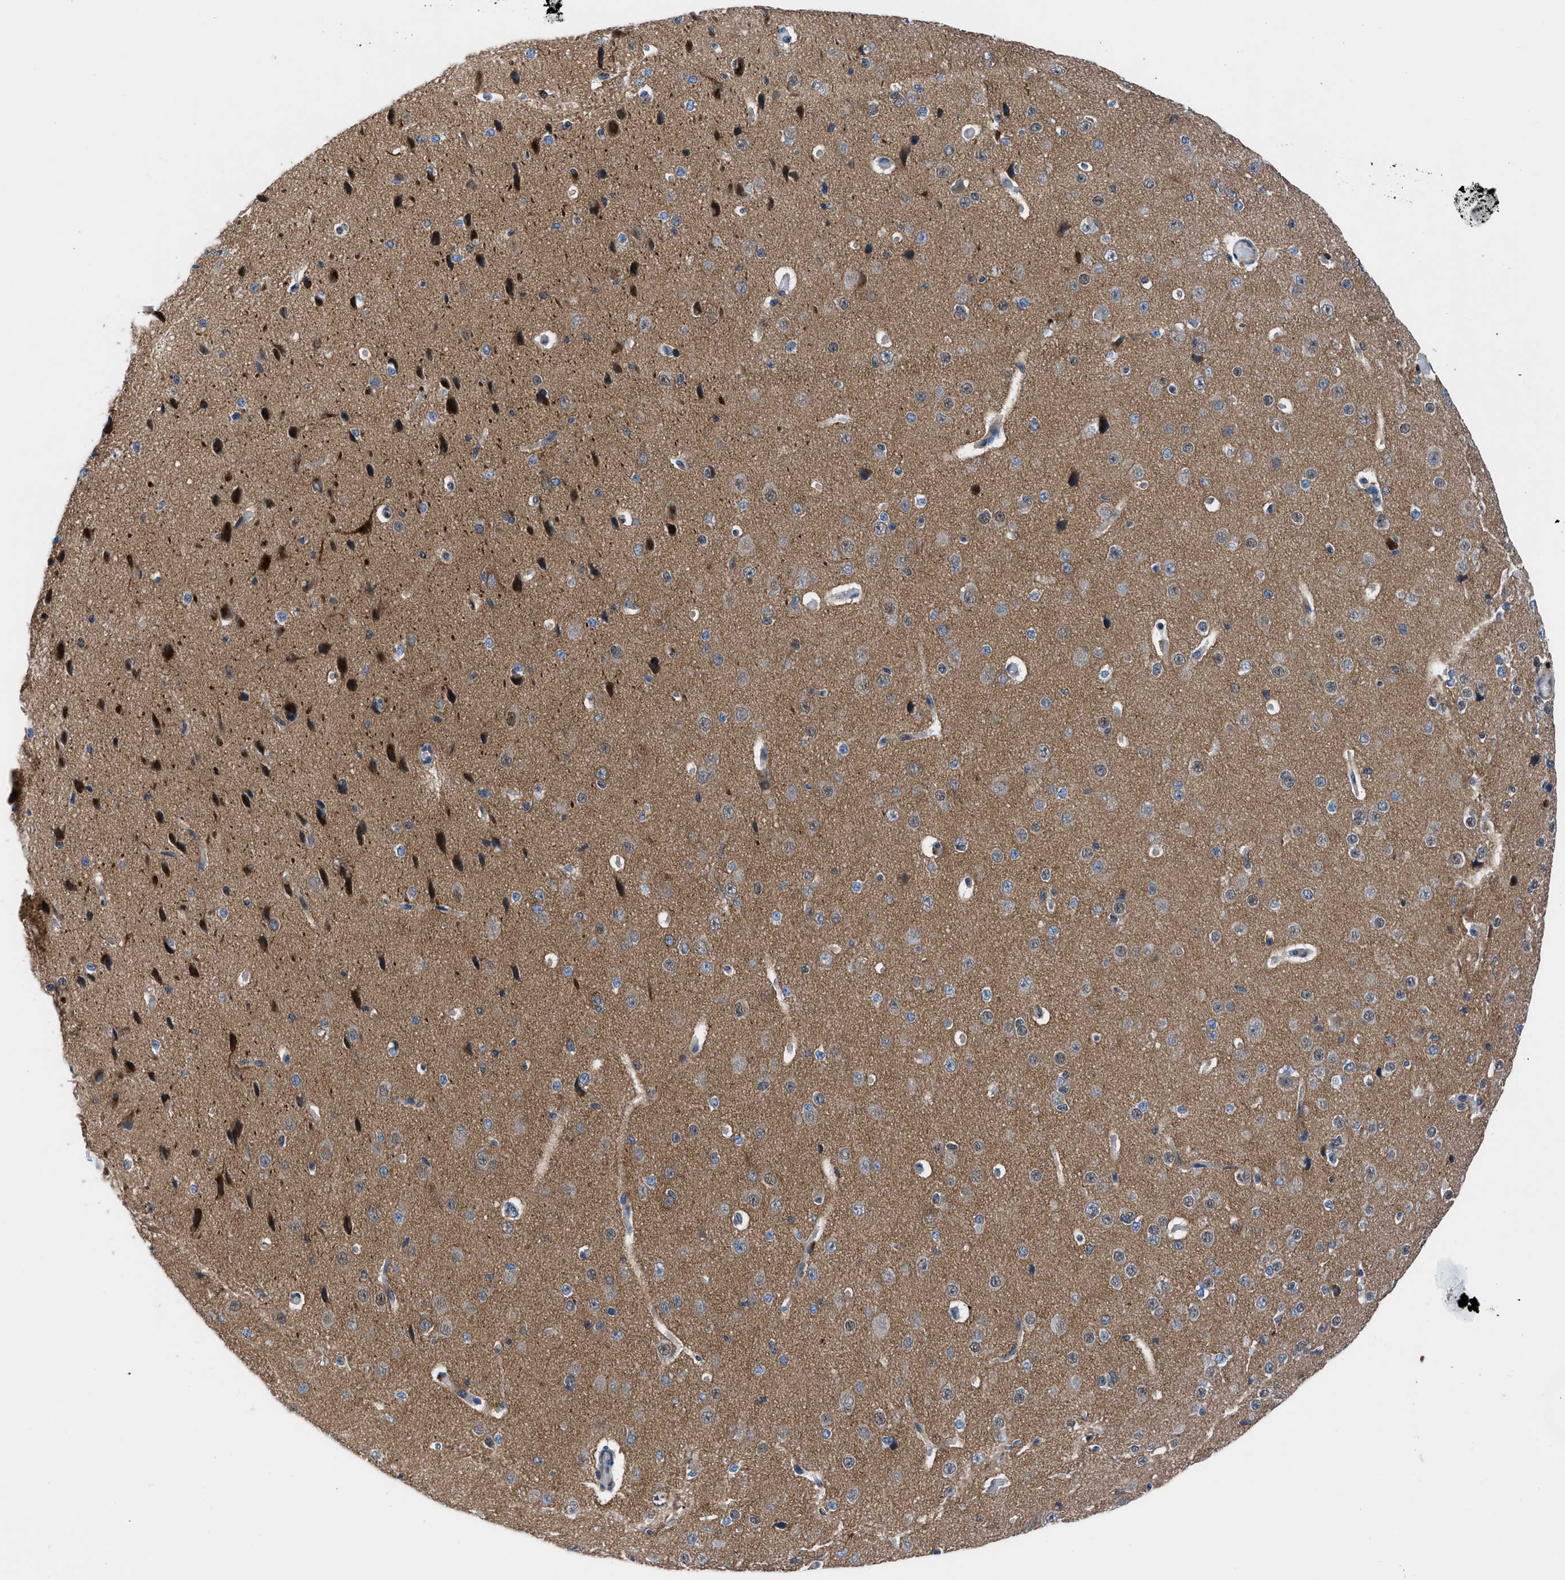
{"staining": {"intensity": "weak", "quantity": "<25%", "location": "cytoplasmic/membranous"}, "tissue": "cerebral cortex", "cell_type": "Endothelial cells", "image_type": "normal", "snomed": [{"axis": "morphology", "description": "Normal tissue, NOS"}, {"axis": "morphology", "description": "Developmental malformation"}, {"axis": "topography", "description": "Cerebral cortex"}], "caption": "The image displays no significant expression in endothelial cells of cerebral cortex.", "gene": "UAP1", "patient": {"sex": "female", "age": 30}}